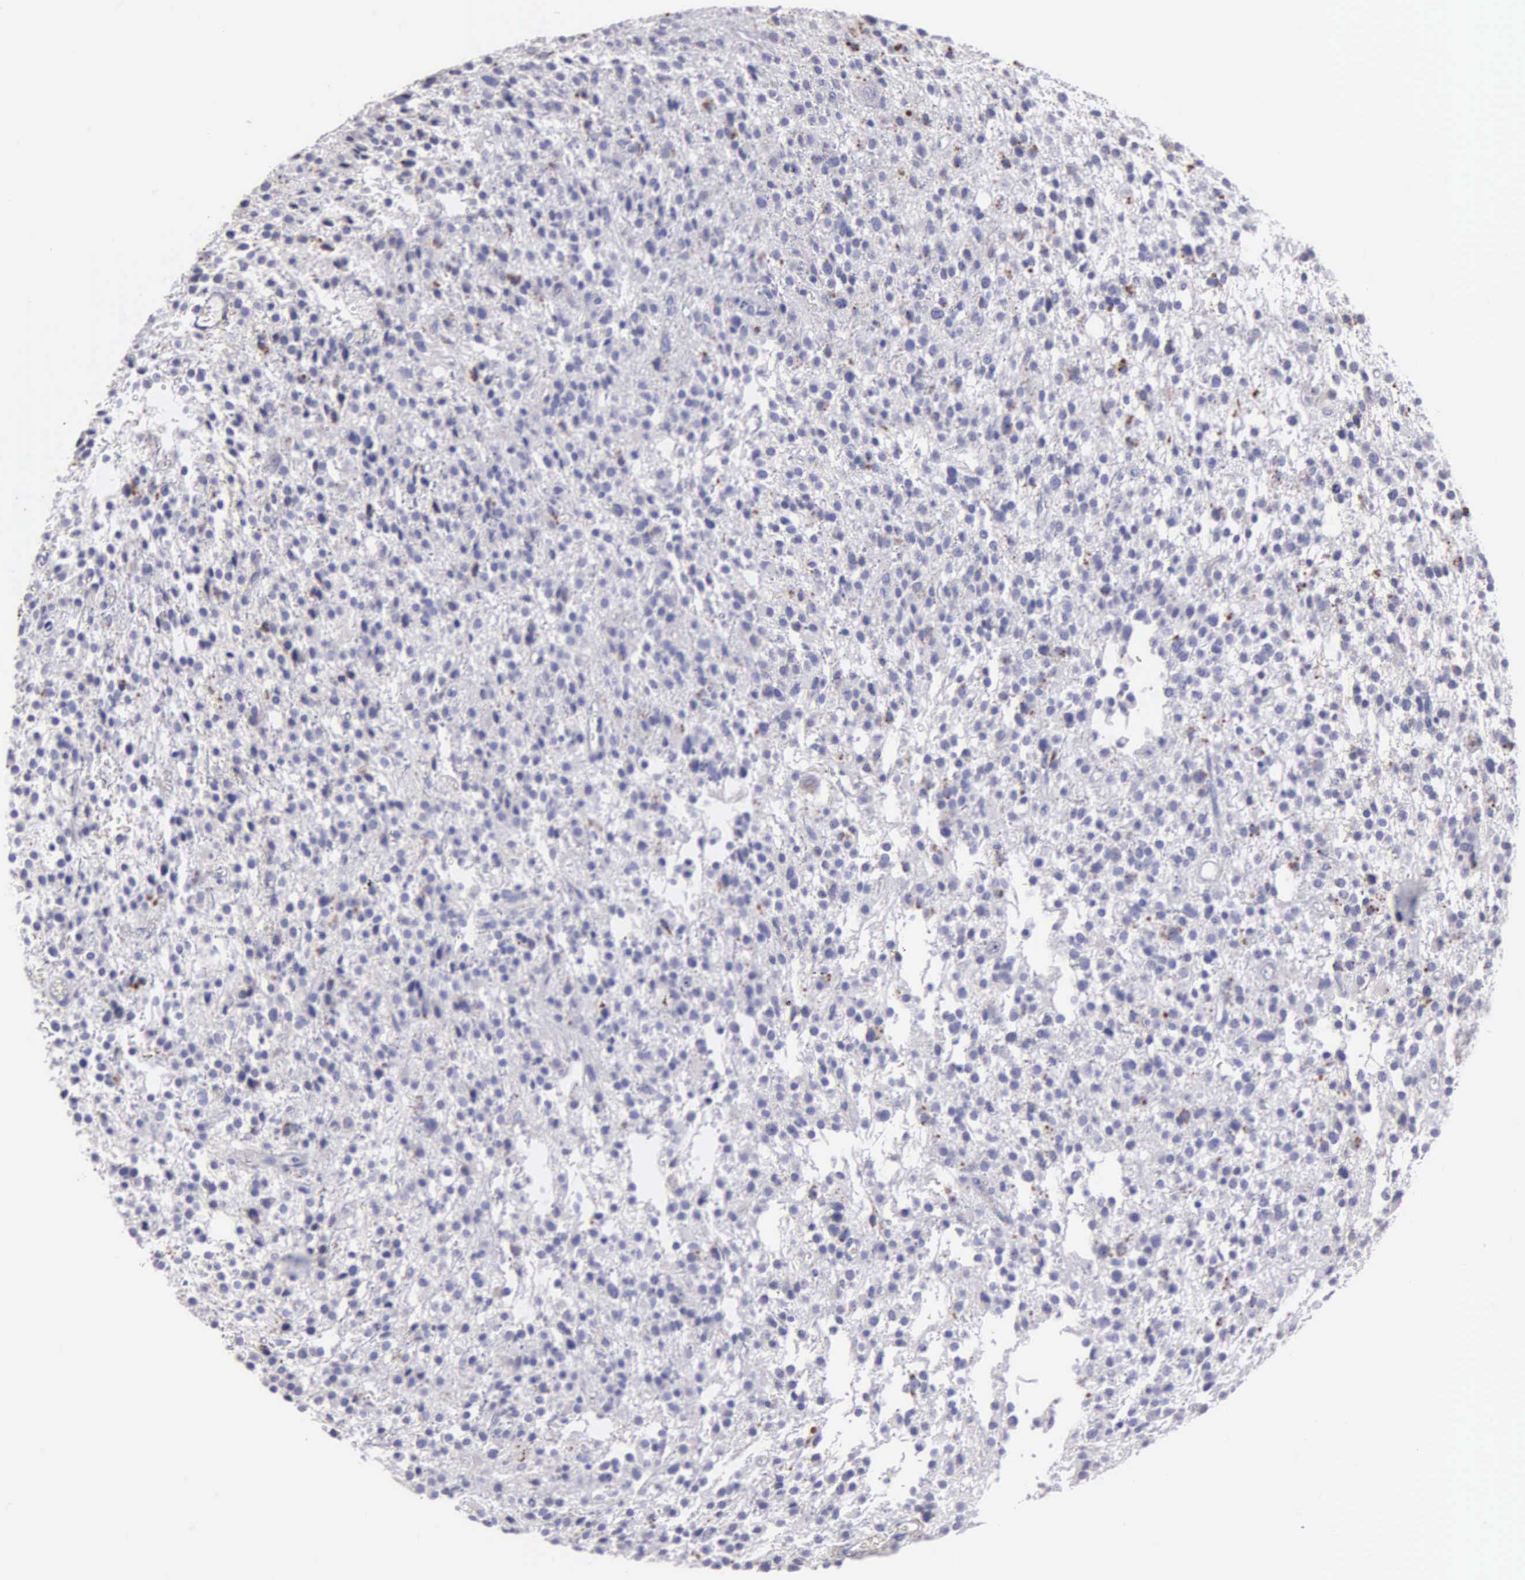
{"staining": {"intensity": "negative", "quantity": "none", "location": "none"}, "tissue": "glioma", "cell_type": "Tumor cells", "image_type": "cancer", "snomed": [{"axis": "morphology", "description": "Glioma, malignant, Low grade"}, {"axis": "topography", "description": "Brain"}], "caption": "This is an immunohistochemistry (IHC) photomicrograph of glioma. There is no expression in tumor cells.", "gene": "FBLN5", "patient": {"sex": "female", "age": 36}}